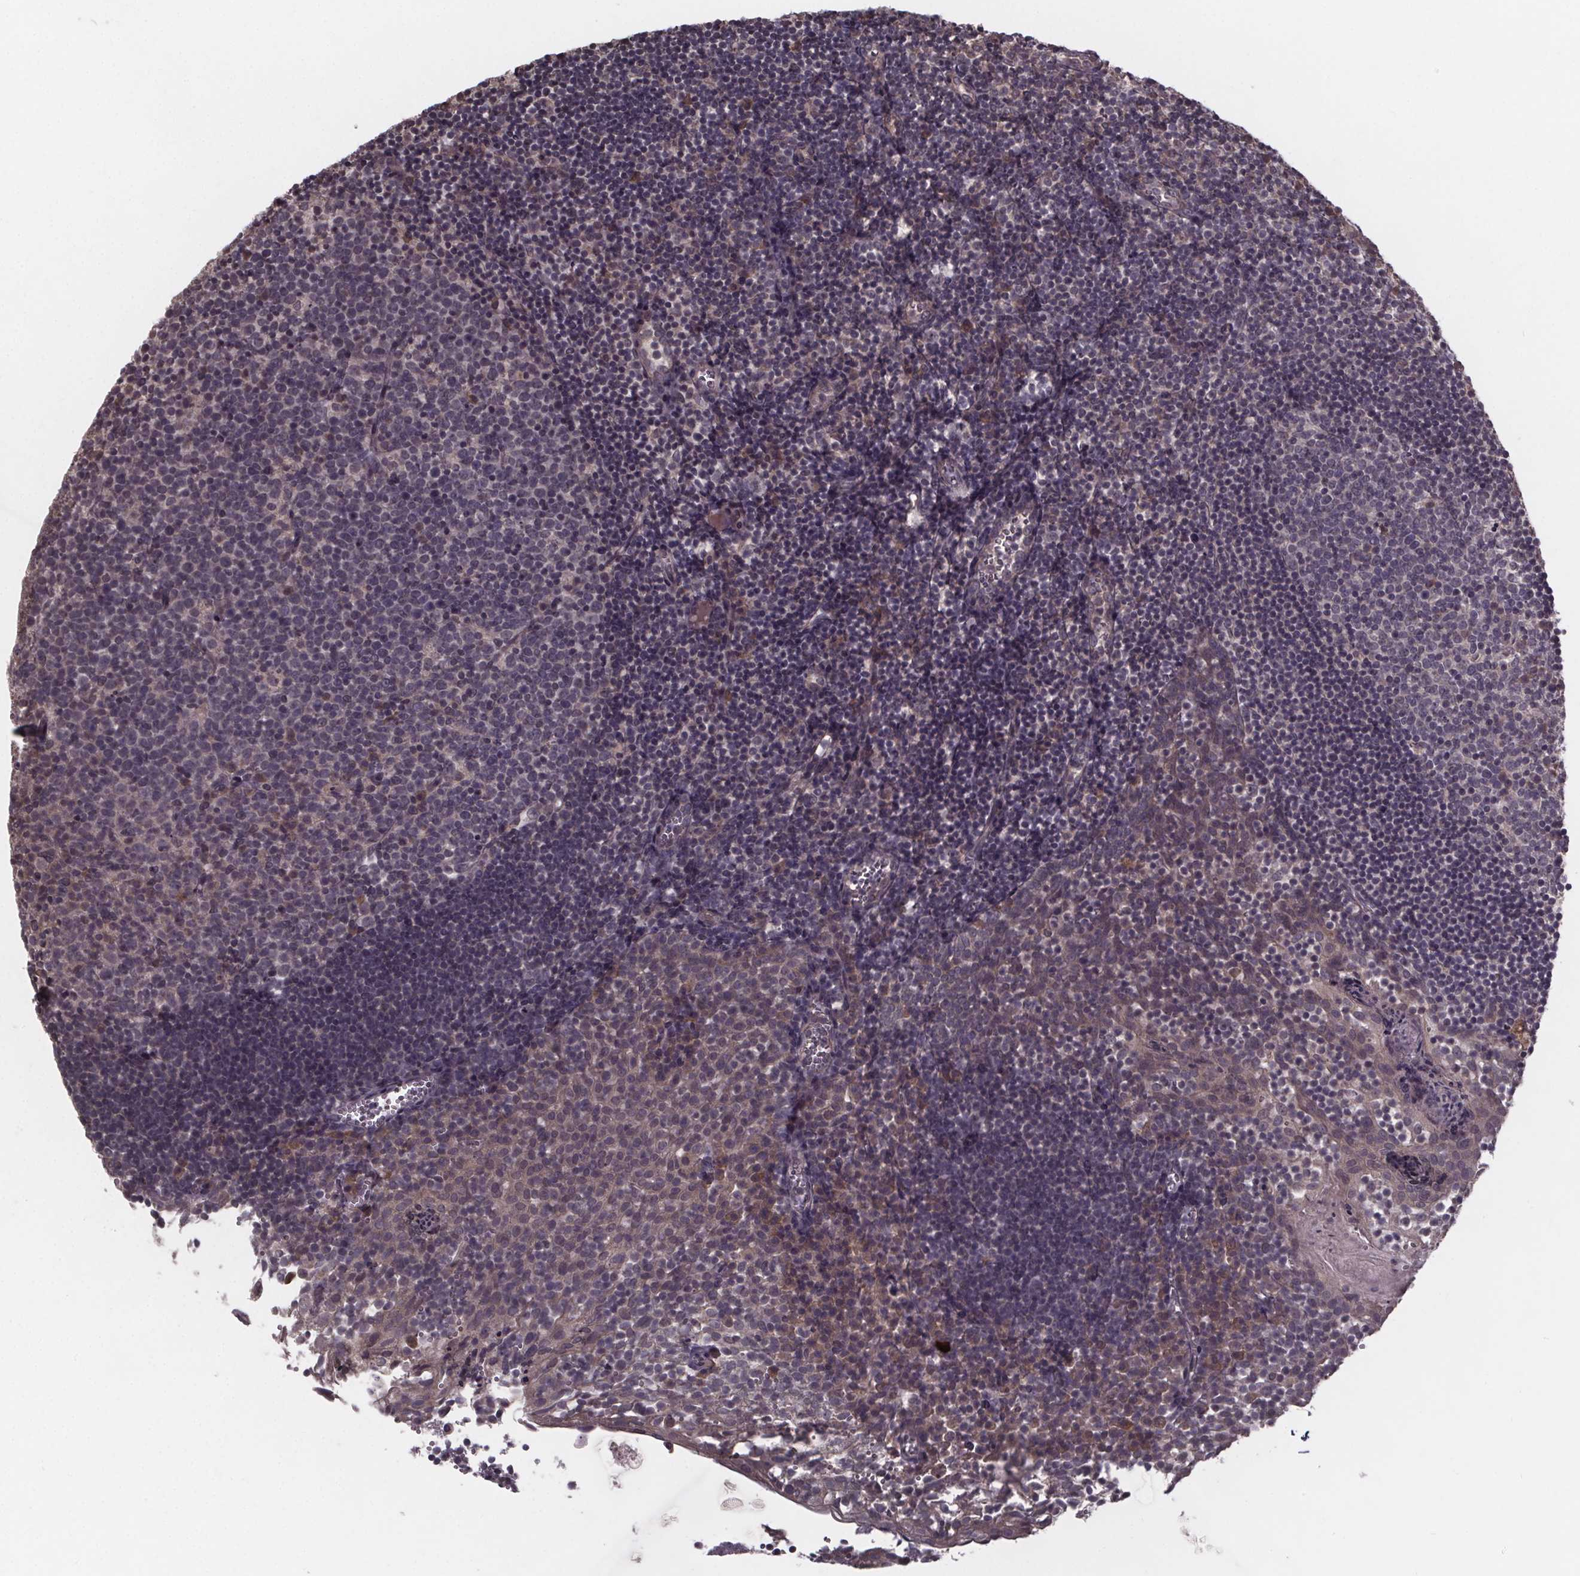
{"staining": {"intensity": "moderate", "quantity": "<25%", "location": "cytoplasmic/membranous,nuclear"}, "tissue": "lymph node", "cell_type": "Germinal center cells", "image_type": "normal", "snomed": [{"axis": "morphology", "description": "Normal tissue, NOS"}, {"axis": "topography", "description": "Lymph node"}], "caption": "The image shows a brown stain indicating the presence of a protein in the cytoplasmic/membranous,nuclear of germinal center cells in lymph node. Nuclei are stained in blue.", "gene": "SAT1", "patient": {"sex": "female", "age": 21}}